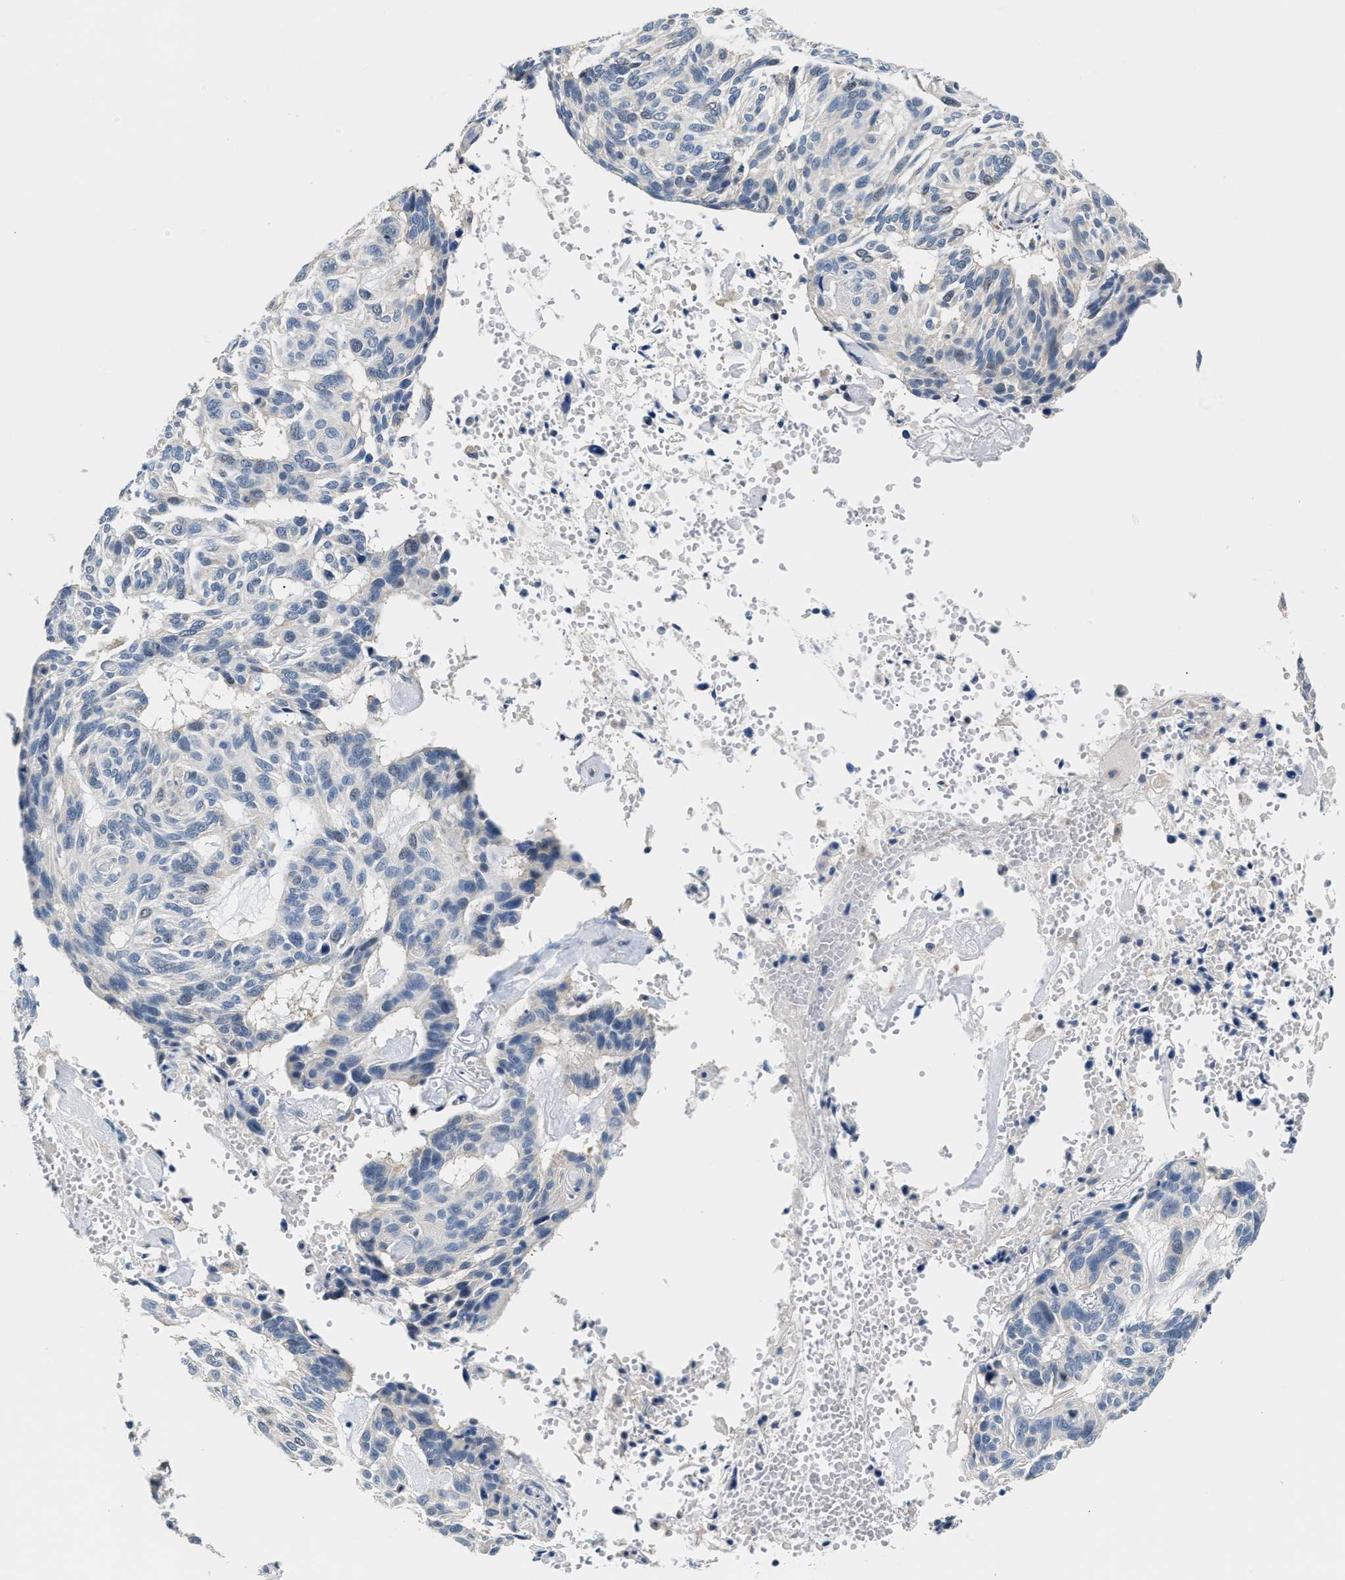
{"staining": {"intensity": "negative", "quantity": "none", "location": "none"}, "tissue": "skin cancer", "cell_type": "Tumor cells", "image_type": "cancer", "snomed": [{"axis": "morphology", "description": "Basal cell carcinoma"}, {"axis": "topography", "description": "Skin"}], "caption": "This is an IHC histopathology image of human basal cell carcinoma (skin). There is no staining in tumor cells.", "gene": "CLGN", "patient": {"sex": "male", "age": 85}}